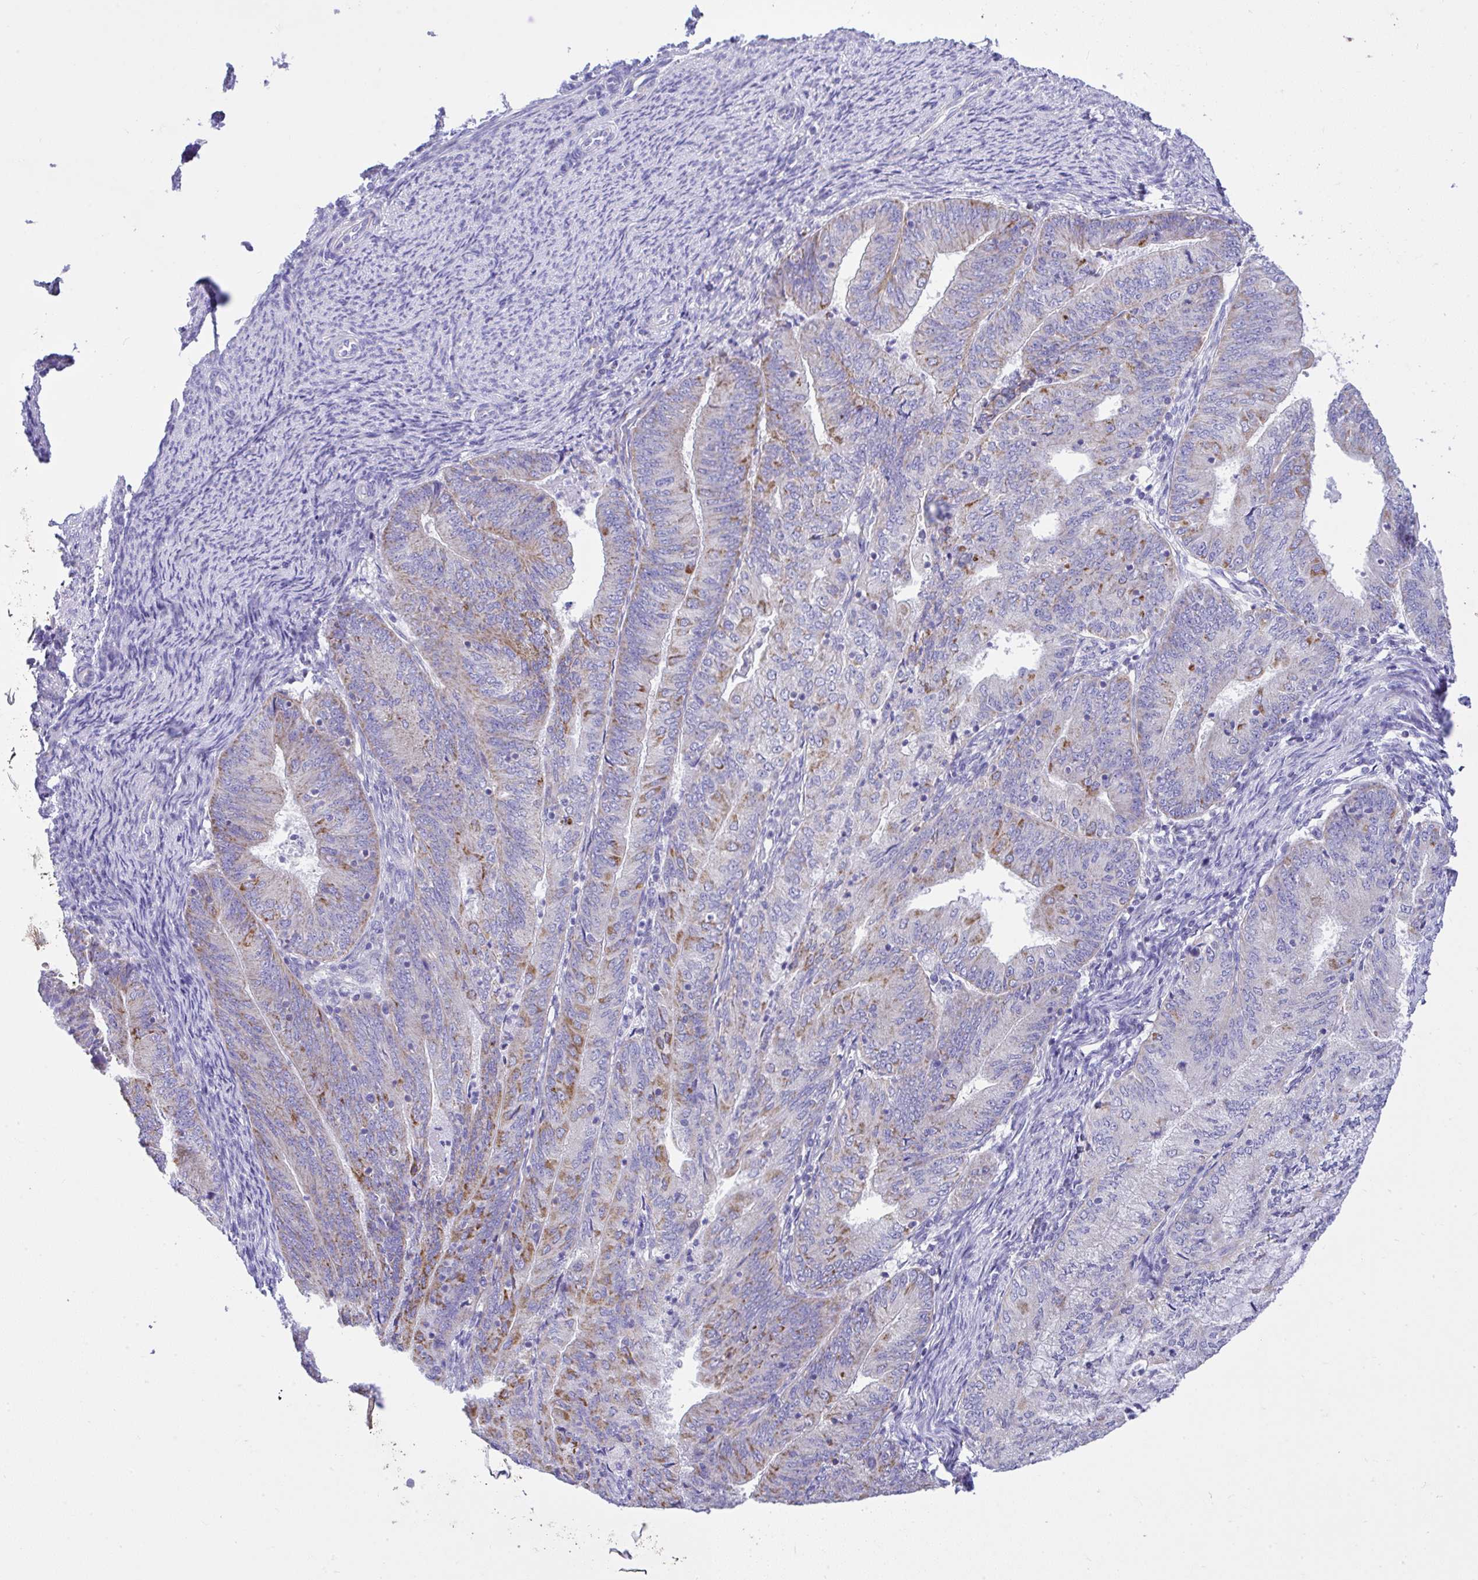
{"staining": {"intensity": "moderate", "quantity": "<25%", "location": "cytoplasmic/membranous"}, "tissue": "endometrial cancer", "cell_type": "Tumor cells", "image_type": "cancer", "snomed": [{"axis": "morphology", "description": "Adenocarcinoma, NOS"}, {"axis": "topography", "description": "Endometrium"}], "caption": "Immunohistochemical staining of endometrial cancer shows low levels of moderate cytoplasmic/membranous protein positivity in approximately <25% of tumor cells. The staining was performed using DAB (3,3'-diaminobenzidine), with brown indicating positive protein expression. Nuclei are stained blue with hematoxylin.", "gene": "SLC13A1", "patient": {"sex": "female", "age": 57}}